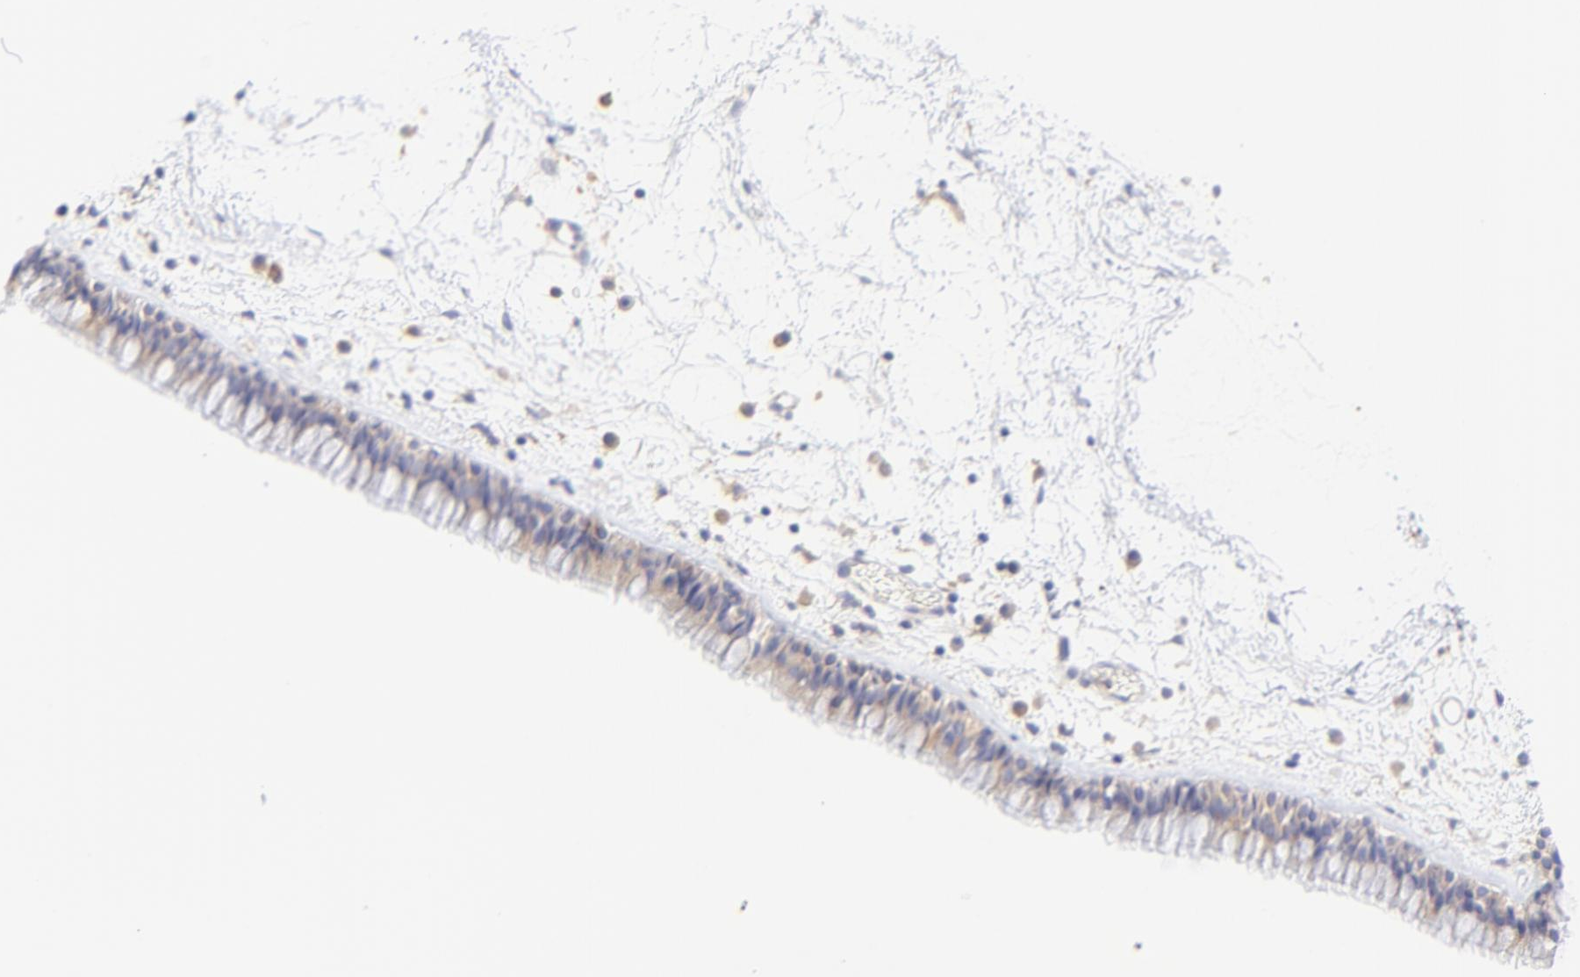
{"staining": {"intensity": "weak", "quantity": ">75%", "location": "cytoplasmic/membranous"}, "tissue": "nasopharynx", "cell_type": "Respiratory epithelial cells", "image_type": "normal", "snomed": [{"axis": "morphology", "description": "Normal tissue, NOS"}, {"axis": "morphology", "description": "Inflammation, NOS"}, {"axis": "topography", "description": "Nasopharynx"}], "caption": "Weak cytoplasmic/membranous protein staining is appreciated in approximately >75% of respiratory epithelial cells in nasopharynx. Ihc stains the protein in brown and the nuclei are stained blue.", "gene": "LHFPL1", "patient": {"sex": "male", "age": 48}}